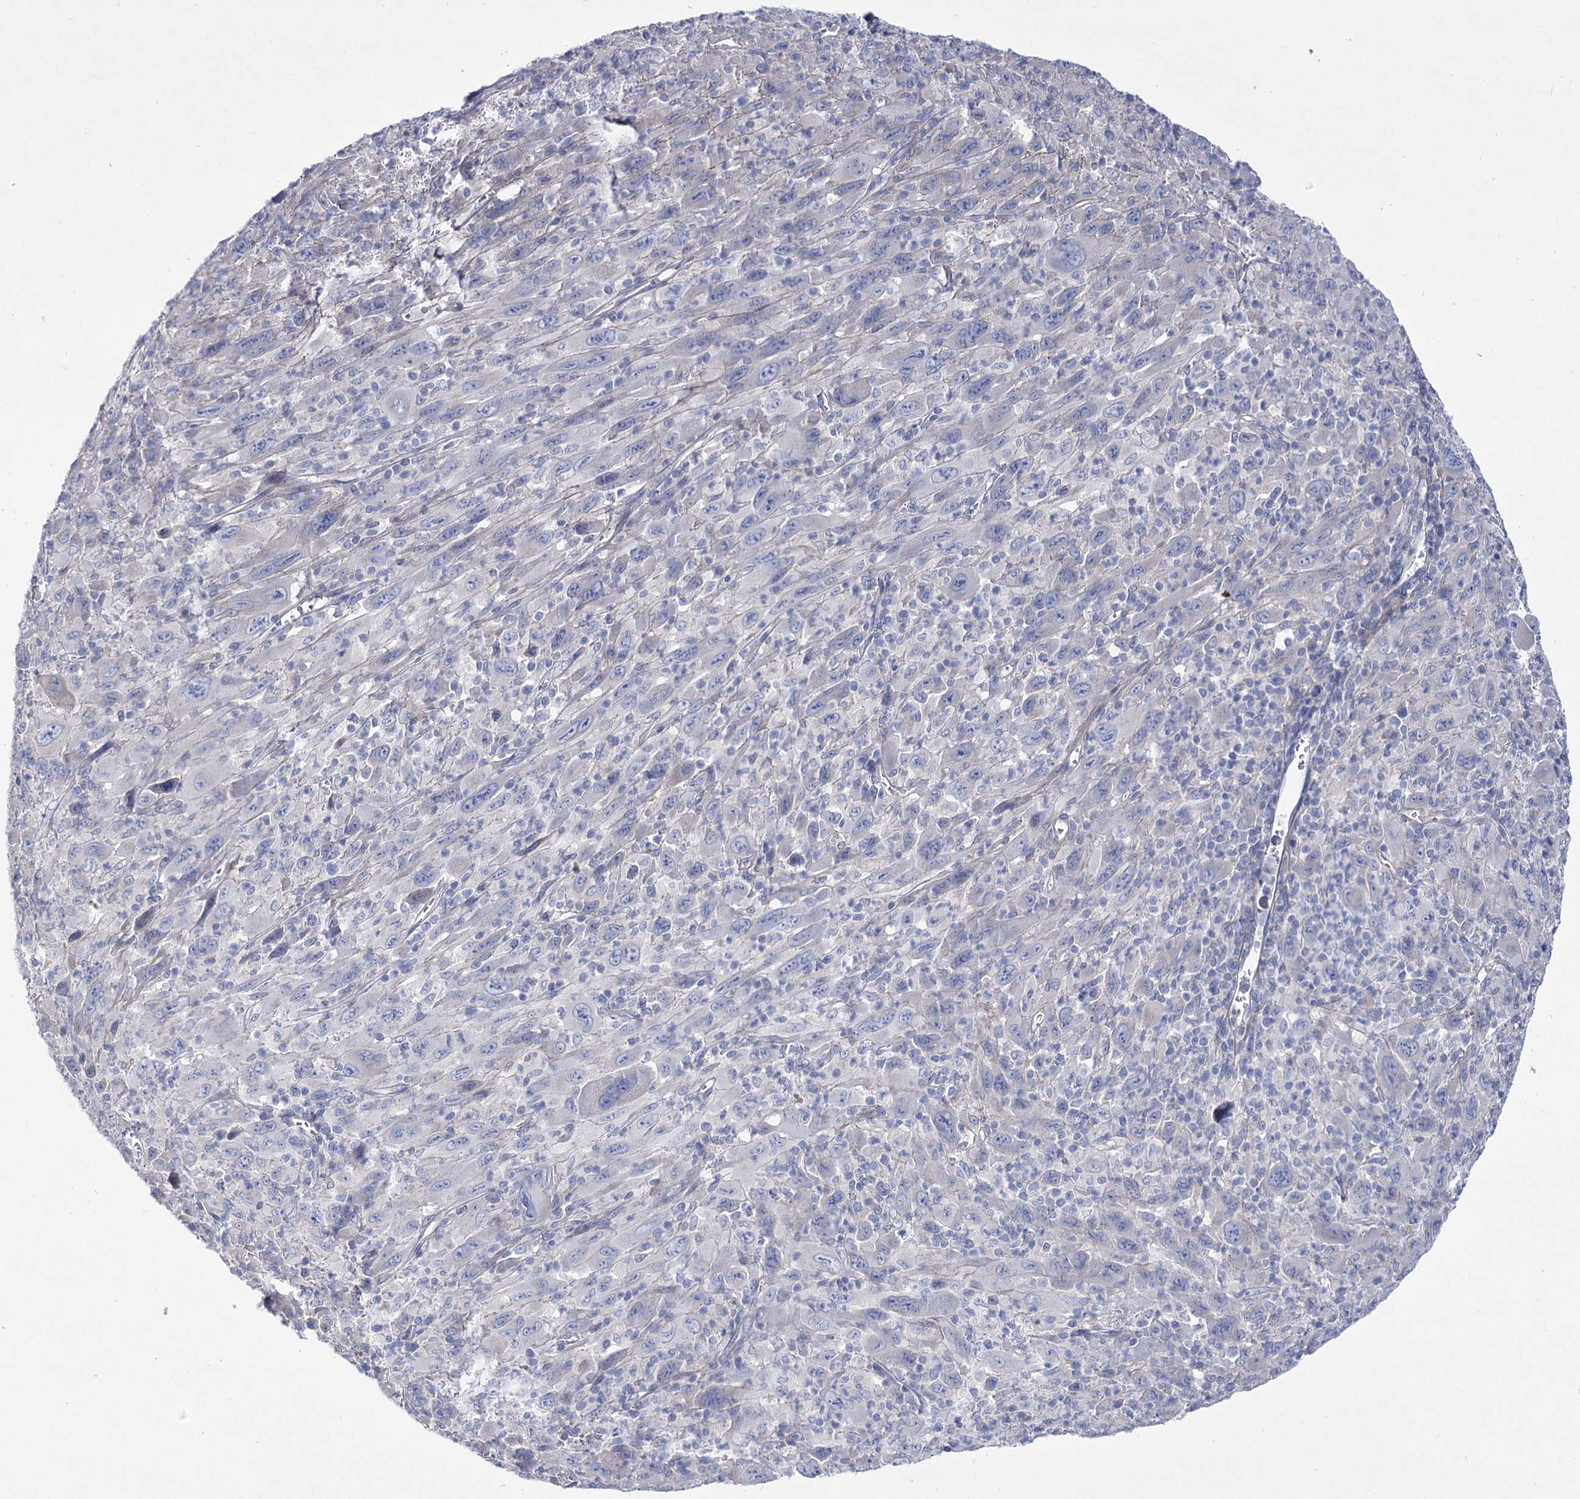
{"staining": {"intensity": "negative", "quantity": "none", "location": "none"}, "tissue": "melanoma", "cell_type": "Tumor cells", "image_type": "cancer", "snomed": [{"axis": "morphology", "description": "Malignant melanoma, Metastatic site"}, {"axis": "topography", "description": "Skin"}], "caption": "DAB (3,3'-diaminobenzidine) immunohistochemical staining of human melanoma exhibits no significant positivity in tumor cells.", "gene": "LRRC14B", "patient": {"sex": "female", "age": 56}}